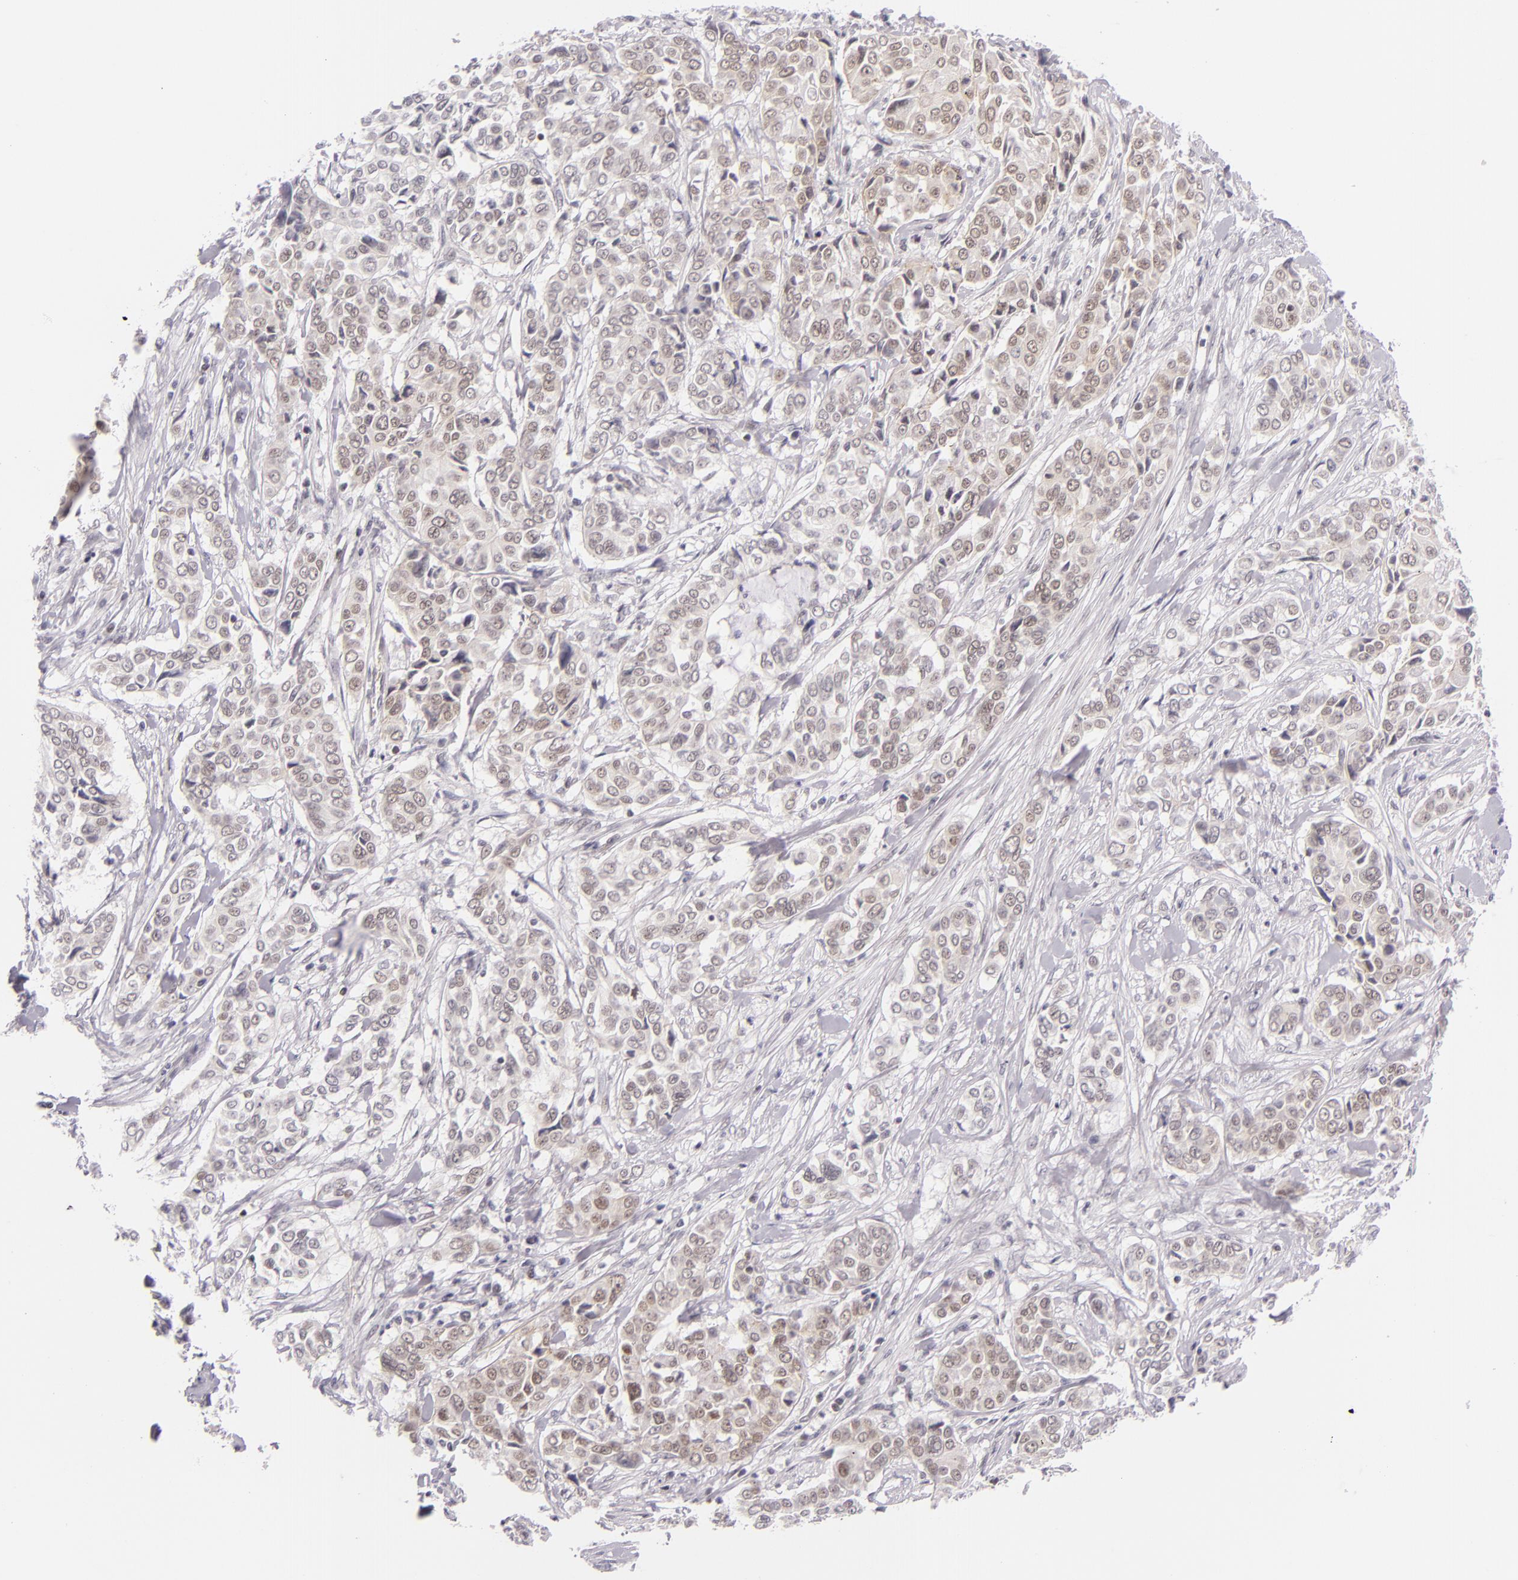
{"staining": {"intensity": "weak", "quantity": "25%-75%", "location": "cytoplasmic/membranous,nuclear"}, "tissue": "pancreatic cancer", "cell_type": "Tumor cells", "image_type": "cancer", "snomed": [{"axis": "morphology", "description": "Adenocarcinoma, NOS"}, {"axis": "topography", "description": "Pancreas"}], "caption": "A high-resolution image shows immunohistochemistry (IHC) staining of pancreatic adenocarcinoma, which reveals weak cytoplasmic/membranous and nuclear staining in approximately 25%-75% of tumor cells.", "gene": "BCL3", "patient": {"sex": "female", "age": 52}}